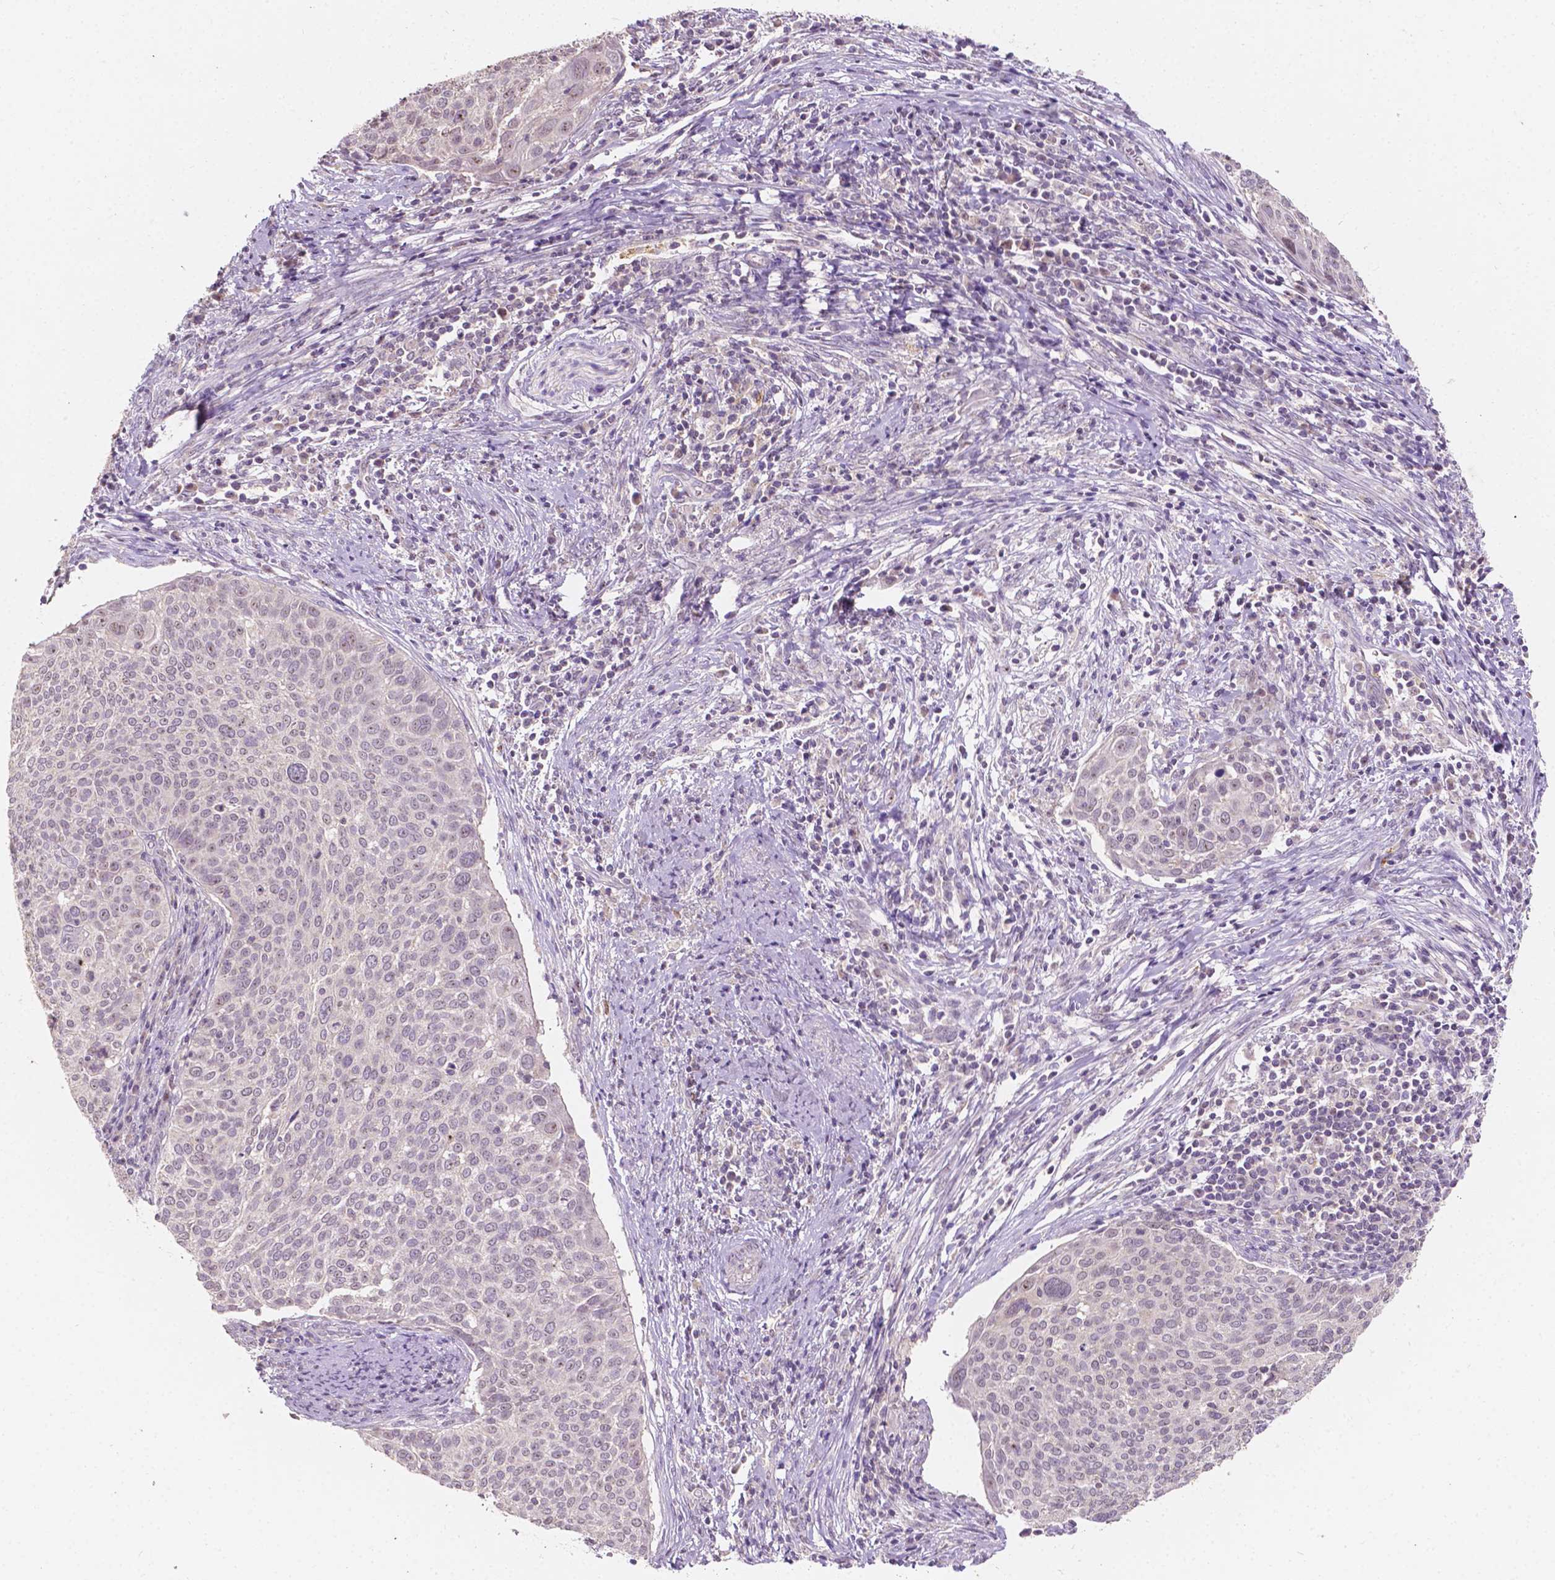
{"staining": {"intensity": "negative", "quantity": "none", "location": "none"}, "tissue": "cervical cancer", "cell_type": "Tumor cells", "image_type": "cancer", "snomed": [{"axis": "morphology", "description": "Squamous cell carcinoma, NOS"}, {"axis": "topography", "description": "Cervix"}], "caption": "Human squamous cell carcinoma (cervical) stained for a protein using IHC displays no staining in tumor cells.", "gene": "SIRT2", "patient": {"sex": "female", "age": 39}}